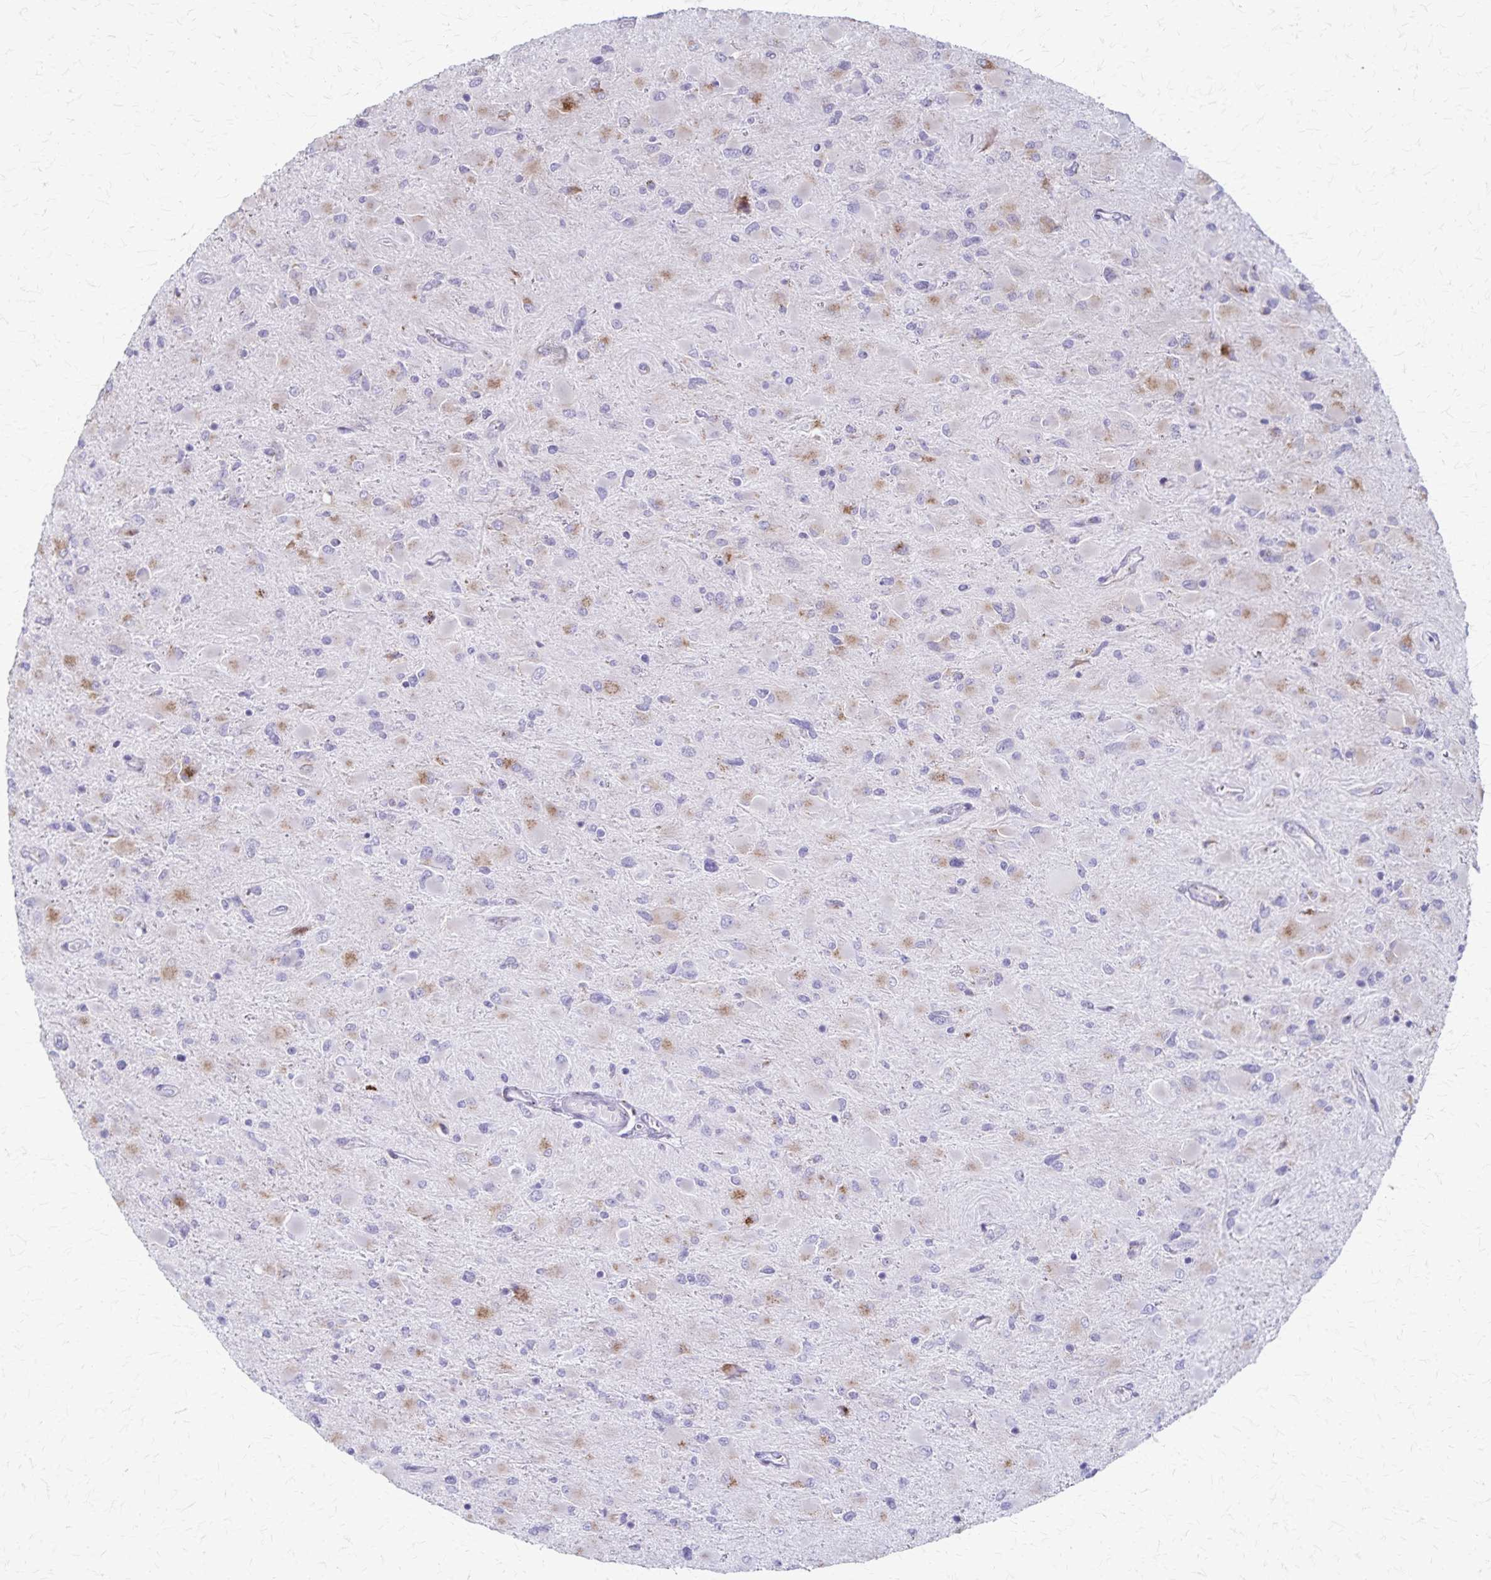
{"staining": {"intensity": "negative", "quantity": "none", "location": "none"}, "tissue": "glioma", "cell_type": "Tumor cells", "image_type": "cancer", "snomed": [{"axis": "morphology", "description": "Glioma, malignant, High grade"}, {"axis": "topography", "description": "Cerebral cortex"}], "caption": "The photomicrograph reveals no significant positivity in tumor cells of malignant glioma (high-grade). (DAB (3,3'-diaminobenzidine) immunohistochemistry (IHC) with hematoxylin counter stain).", "gene": "MCFD2", "patient": {"sex": "female", "age": 36}}